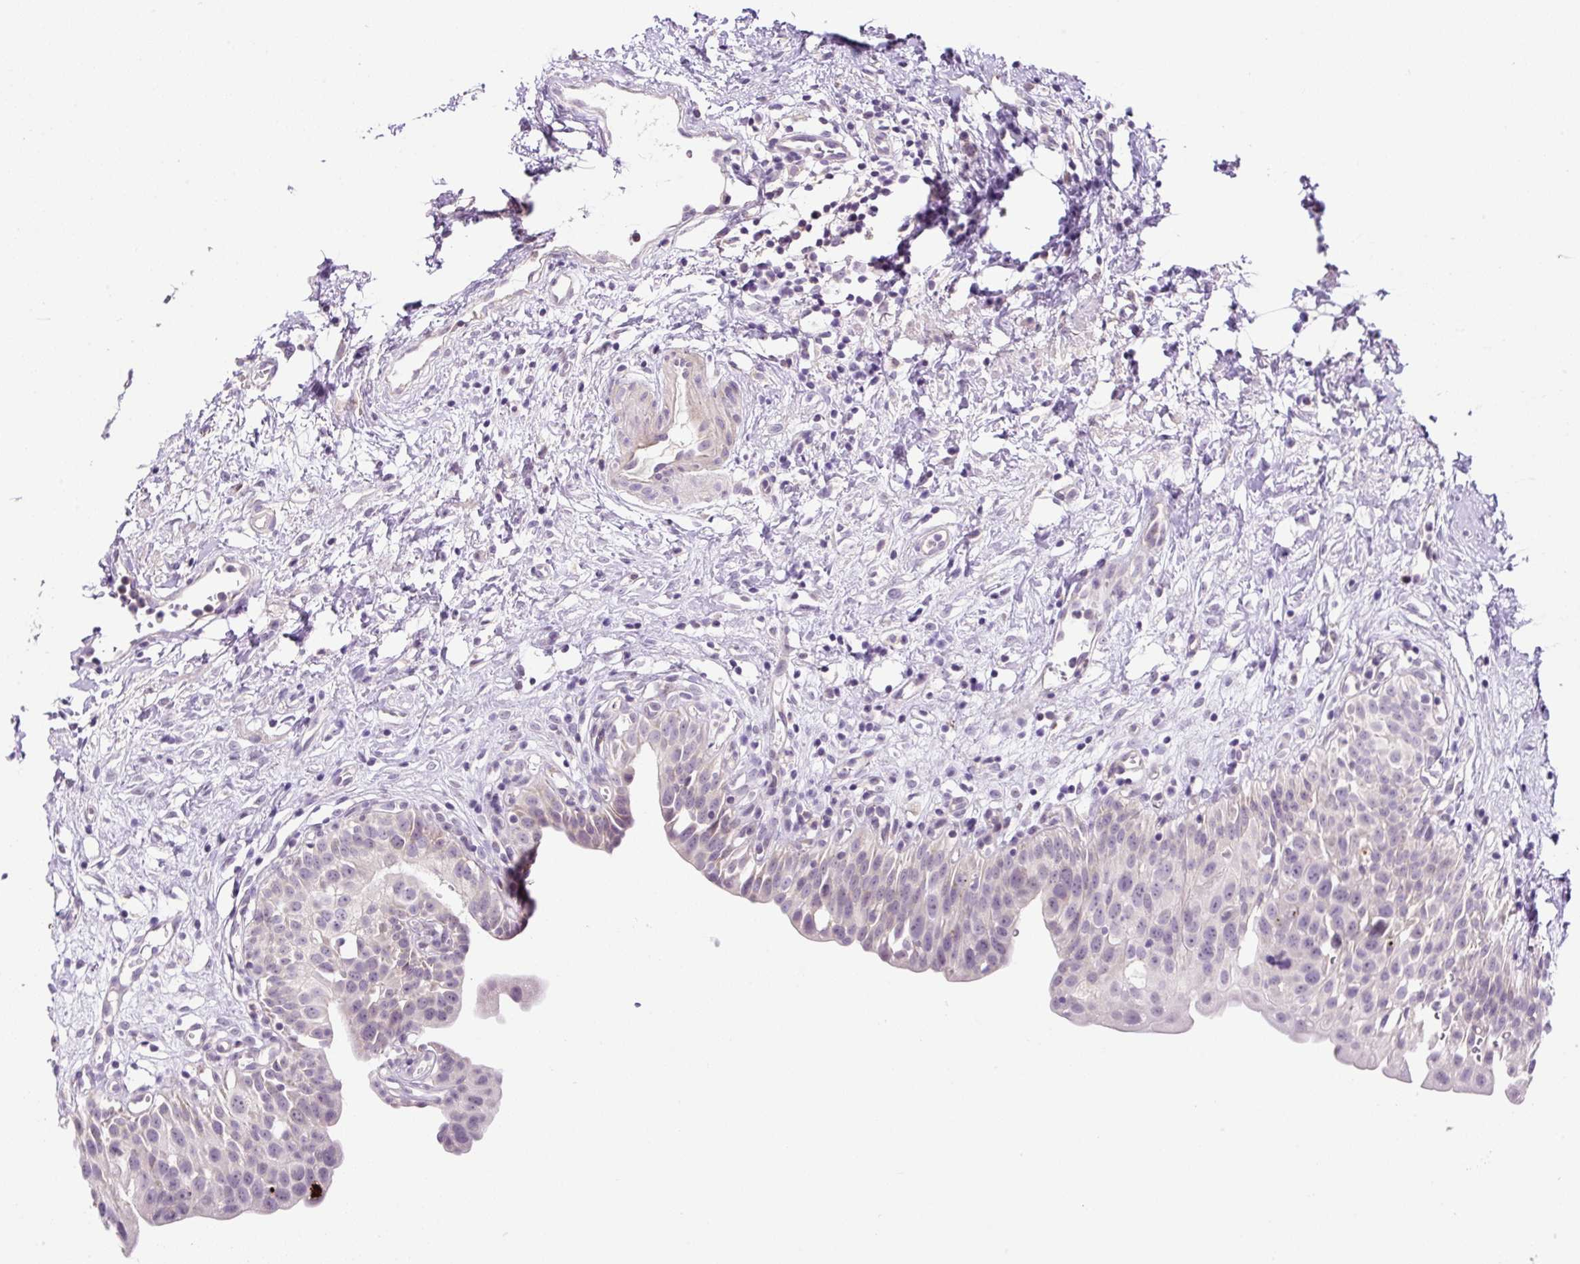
{"staining": {"intensity": "negative", "quantity": "none", "location": "none"}, "tissue": "urinary bladder", "cell_type": "Urothelial cells", "image_type": "normal", "snomed": [{"axis": "morphology", "description": "Normal tissue, NOS"}, {"axis": "topography", "description": "Urinary bladder"}], "caption": "Urothelial cells show no significant protein expression in normal urinary bladder. Nuclei are stained in blue.", "gene": "OGDHL", "patient": {"sex": "male", "age": 51}}